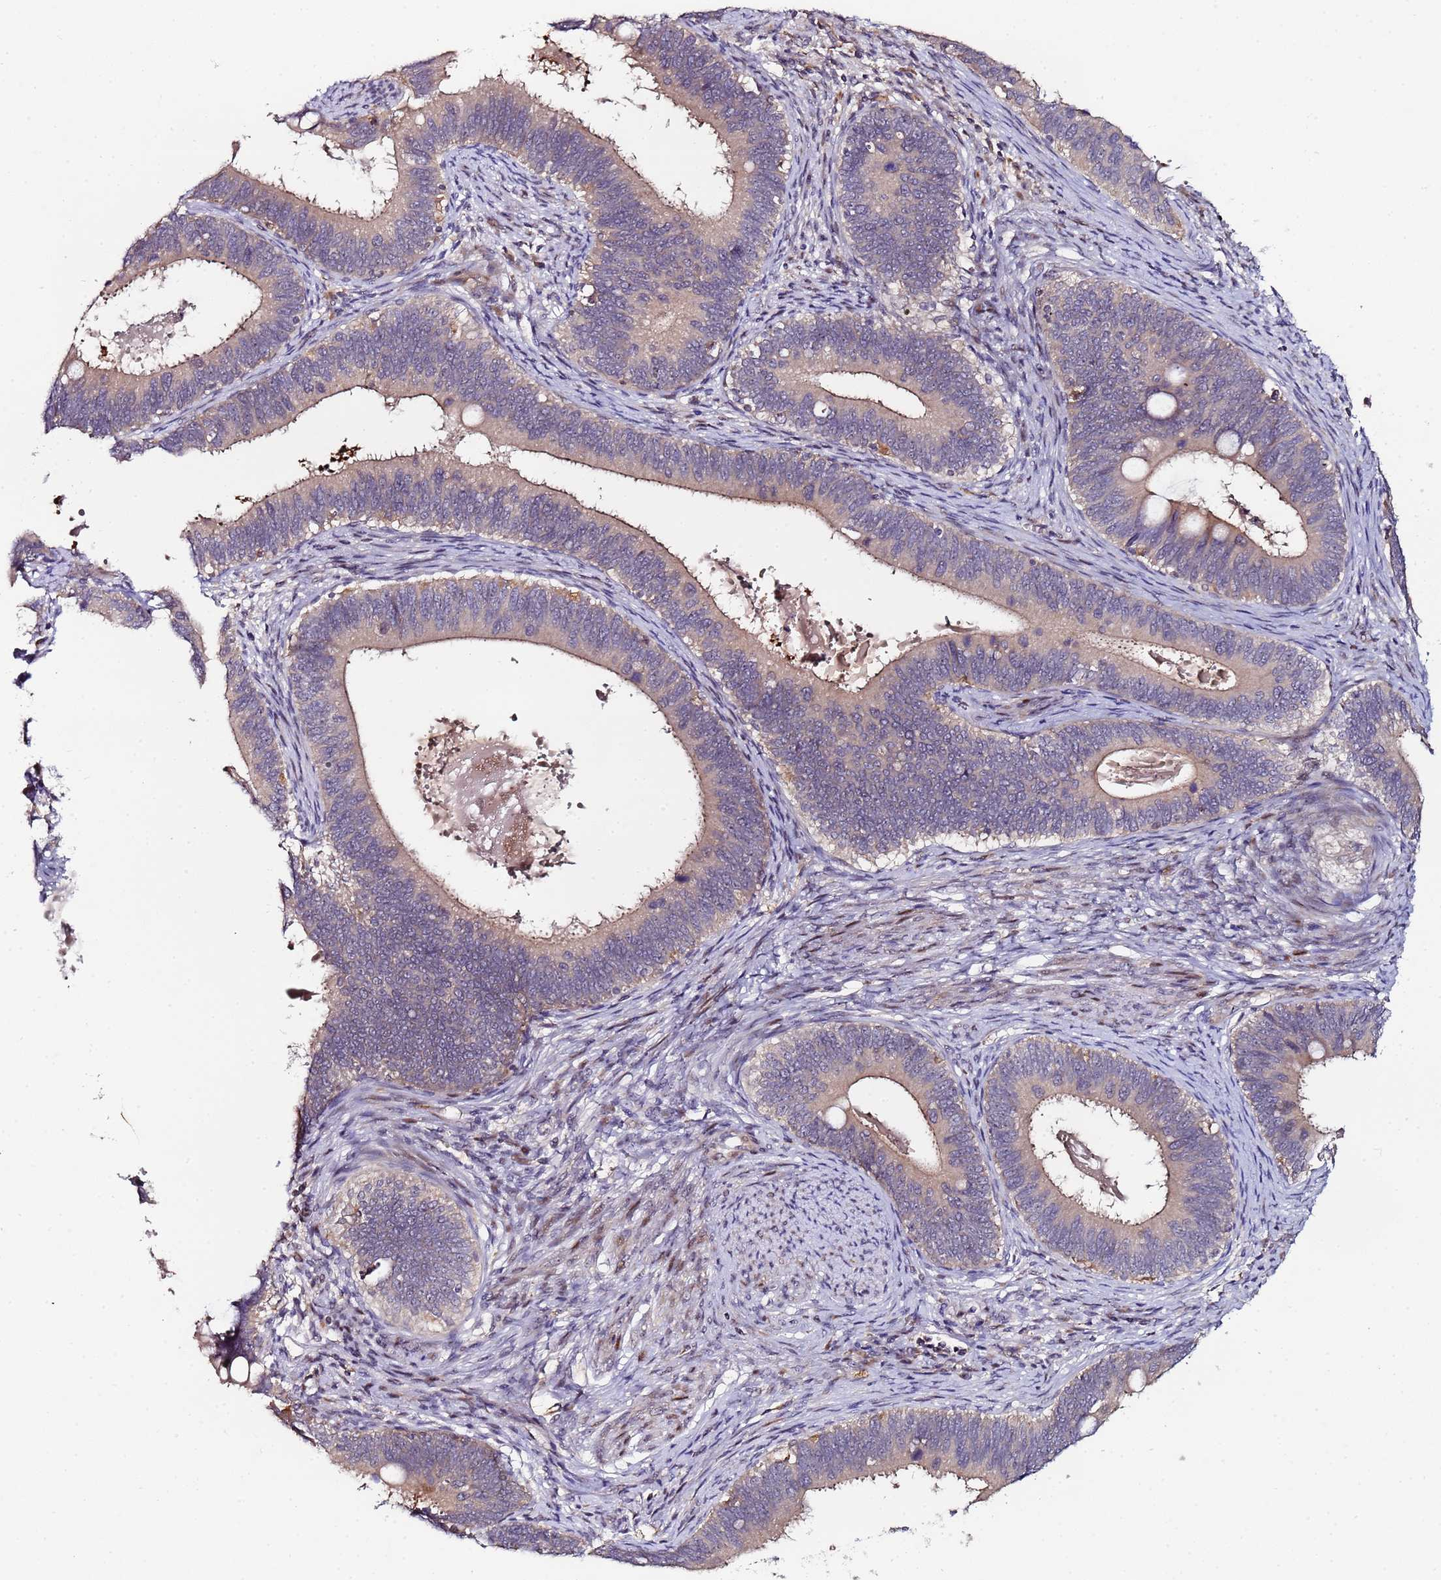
{"staining": {"intensity": "weak", "quantity": "25%-75%", "location": "cytoplasmic/membranous,nuclear"}, "tissue": "cervical cancer", "cell_type": "Tumor cells", "image_type": "cancer", "snomed": [{"axis": "morphology", "description": "Adenocarcinoma, NOS"}, {"axis": "topography", "description": "Cervix"}], "caption": "IHC image of adenocarcinoma (cervical) stained for a protein (brown), which displays low levels of weak cytoplasmic/membranous and nuclear staining in about 25%-75% of tumor cells.", "gene": "KRI1", "patient": {"sex": "female", "age": 42}}